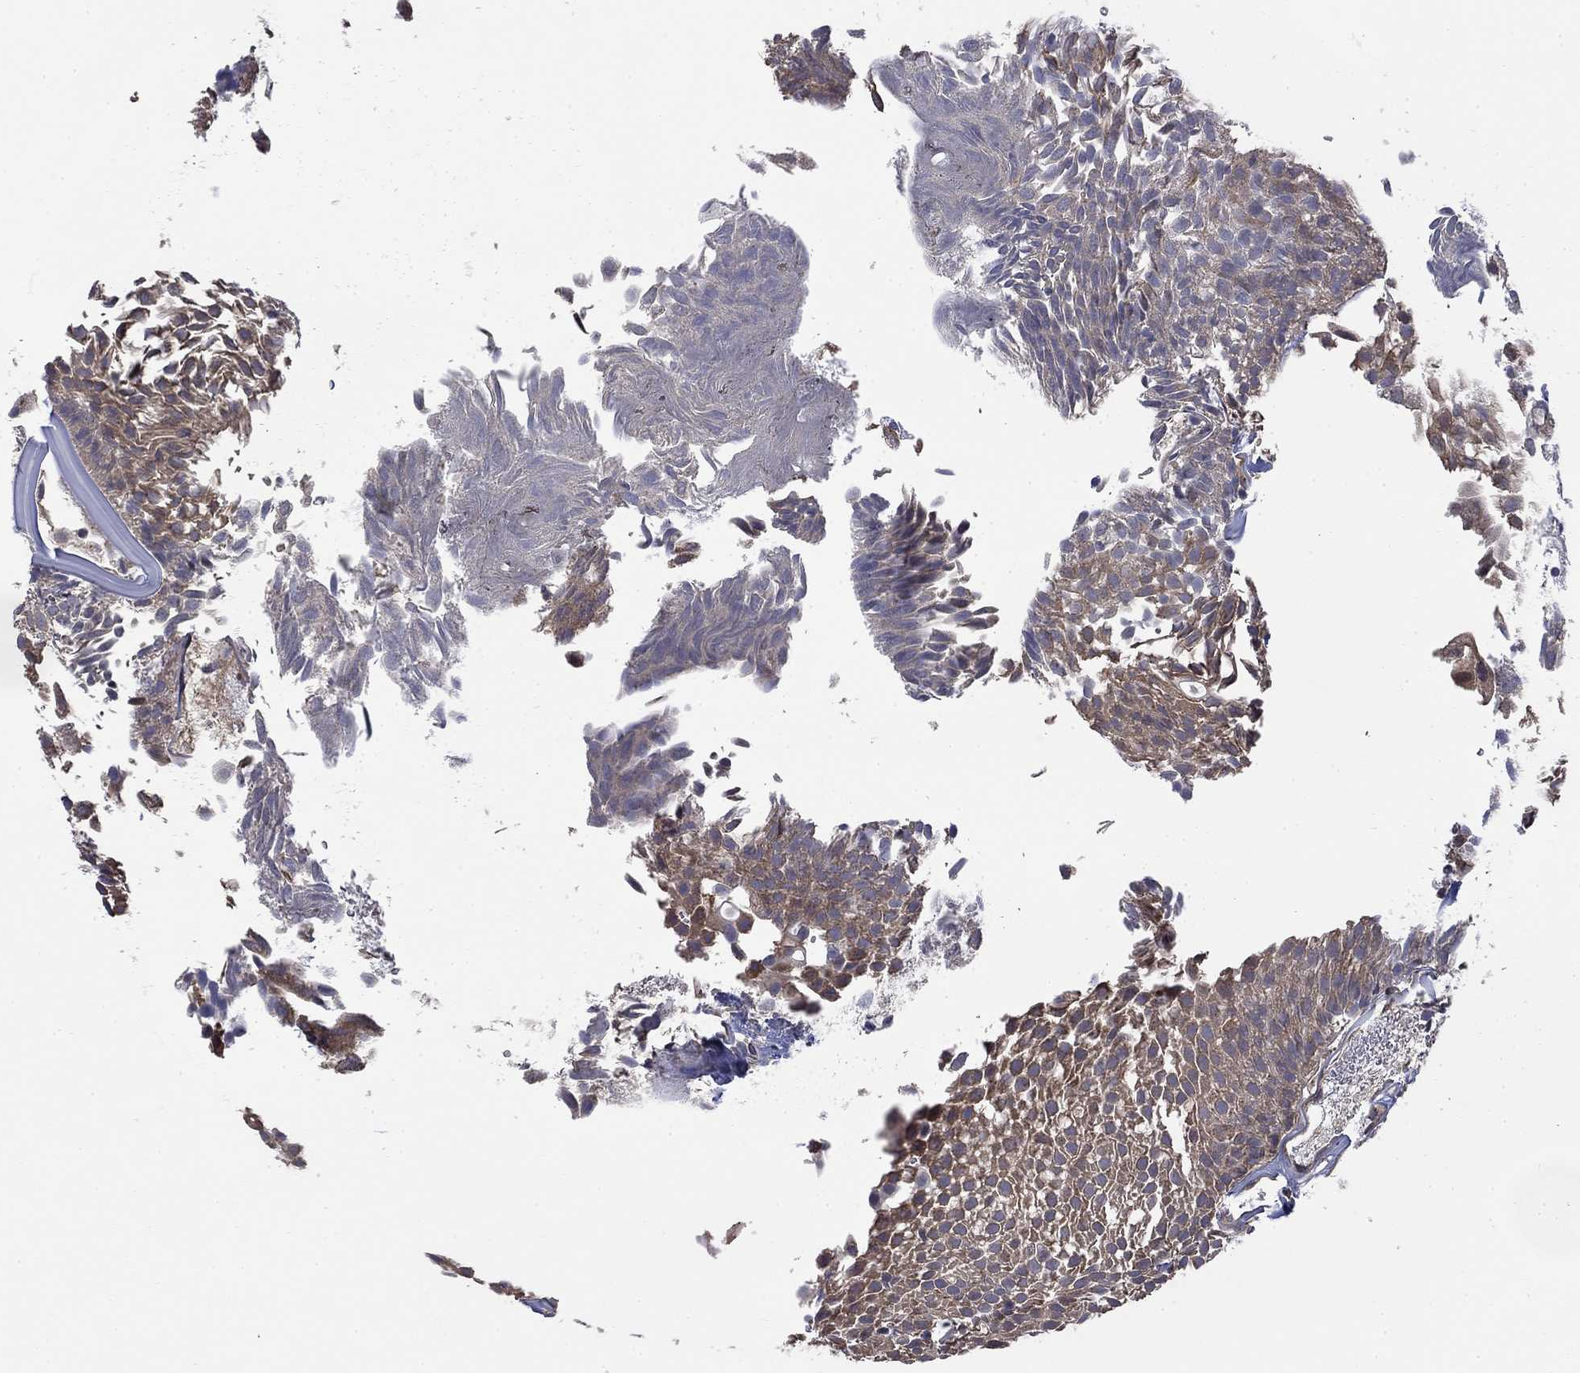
{"staining": {"intensity": "moderate", "quantity": "<25%", "location": "cytoplasmic/membranous"}, "tissue": "urothelial cancer", "cell_type": "Tumor cells", "image_type": "cancer", "snomed": [{"axis": "morphology", "description": "Urothelial carcinoma, Low grade"}, {"axis": "topography", "description": "Urinary bladder"}], "caption": "Brown immunohistochemical staining in urothelial carcinoma (low-grade) demonstrates moderate cytoplasmic/membranous staining in approximately <25% of tumor cells. The protein of interest is stained brown, and the nuclei are stained in blue (DAB (3,3'-diaminobenzidine) IHC with brightfield microscopy, high magnification).", "gene": "PDZD2", "patient": {"sex": "male", "age": 52}}